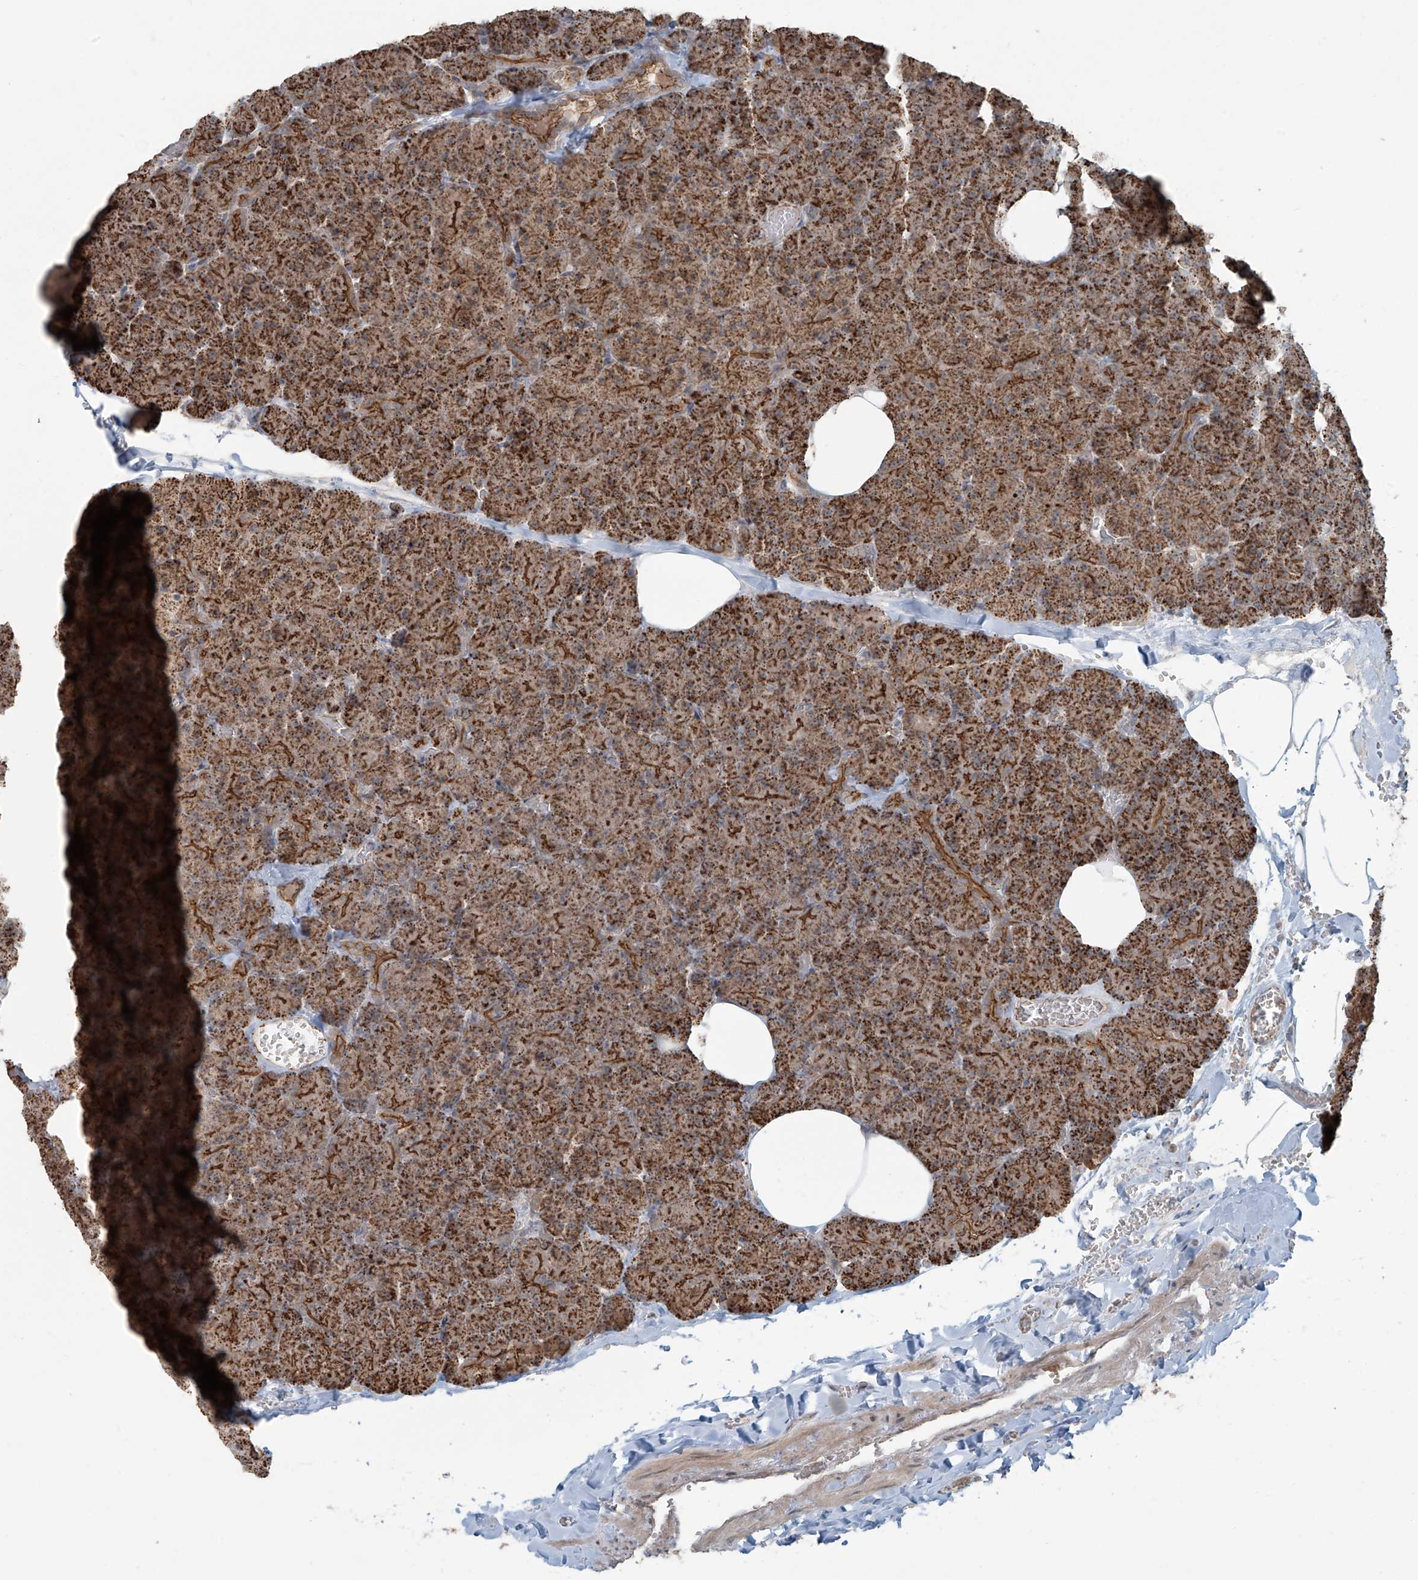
{"staining": {"intensity": "strong", "quantity": ">75%", "location": "cytoplasmic/membranous"}, "tissue": "pancreas", "cell_type": "Exocrine glandular cells", "image_type": "normal", "snomed": [{"axis": "morphology", "description": "Normal tissue, NOS"}, {"axis": "morphology", "description": "Carcinoid, malignant, NOS"}, {"axis": "topography", "description": "Pancreas"}], "caption": "Exocrine glandular cells demonstrate high levels of strong cytoplasmic/membranous positivity in about >75% of cells in benign pancreas. (brown staining indicates protein expression, while blue staining denotes nuclei).", "gene": "ZNF16", "patient": {"sex": "female", "age": 35}}